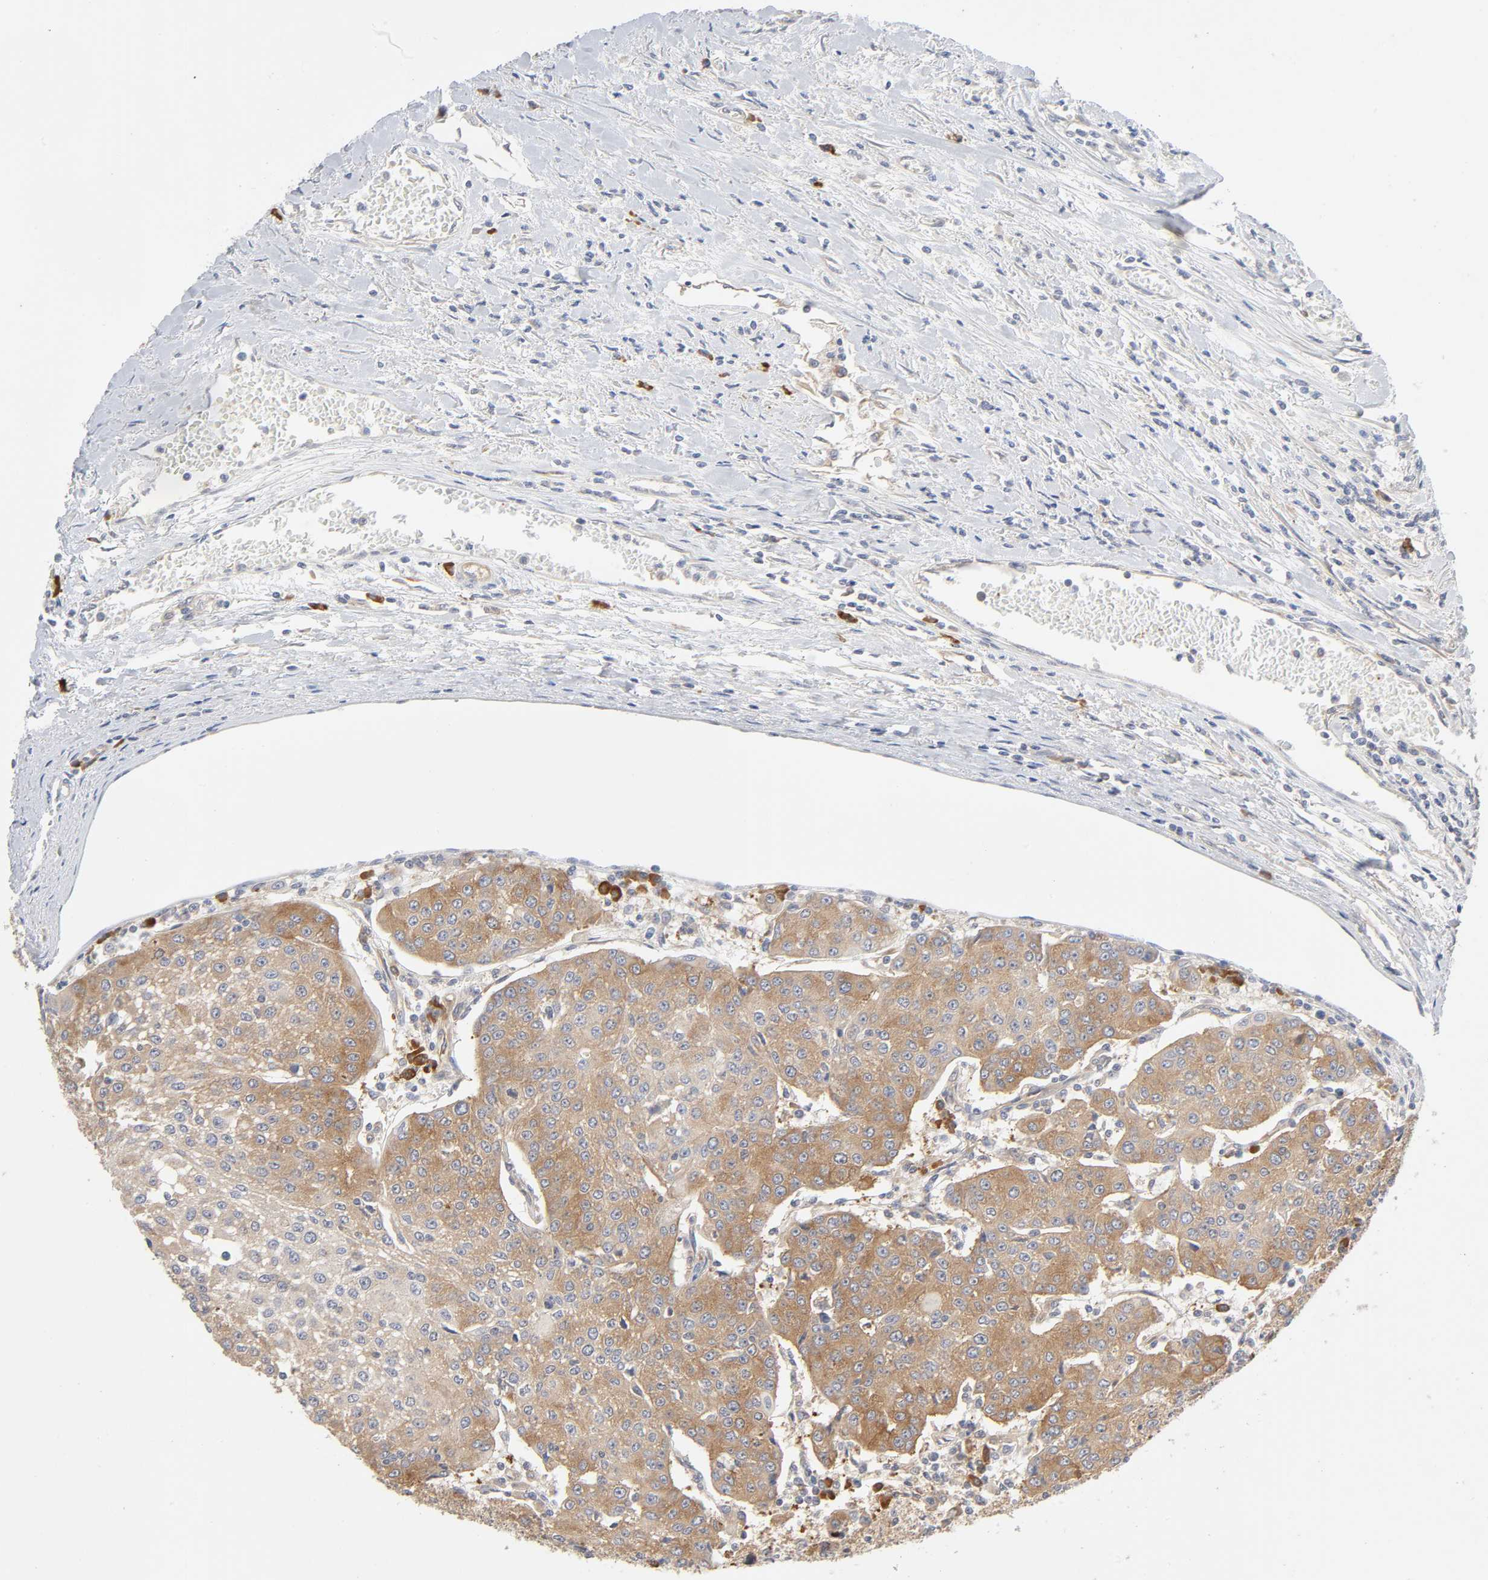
{"staining": {"intensity": "weak", "quantity": ">75%", "location": "cytoplasmic/membranous"}, "tissue": "urothelial cancer", "cell_type": "Tumor cells", "image_type": "cancer", "snomed": [{"axis": "morphology", "description": "Urothelial carcinoma, High grade"}, {"axis": "topography", "description": "Urinary bladder"}], "caption": "Immunohistochemical staining of urothelial cancer demonstrates low levels of weak cytoplasmic/membranous staining in approximately >75% of tumor cells.", "gene": "SCHIP1", "patient": {"sex": "female", "age": 85}}